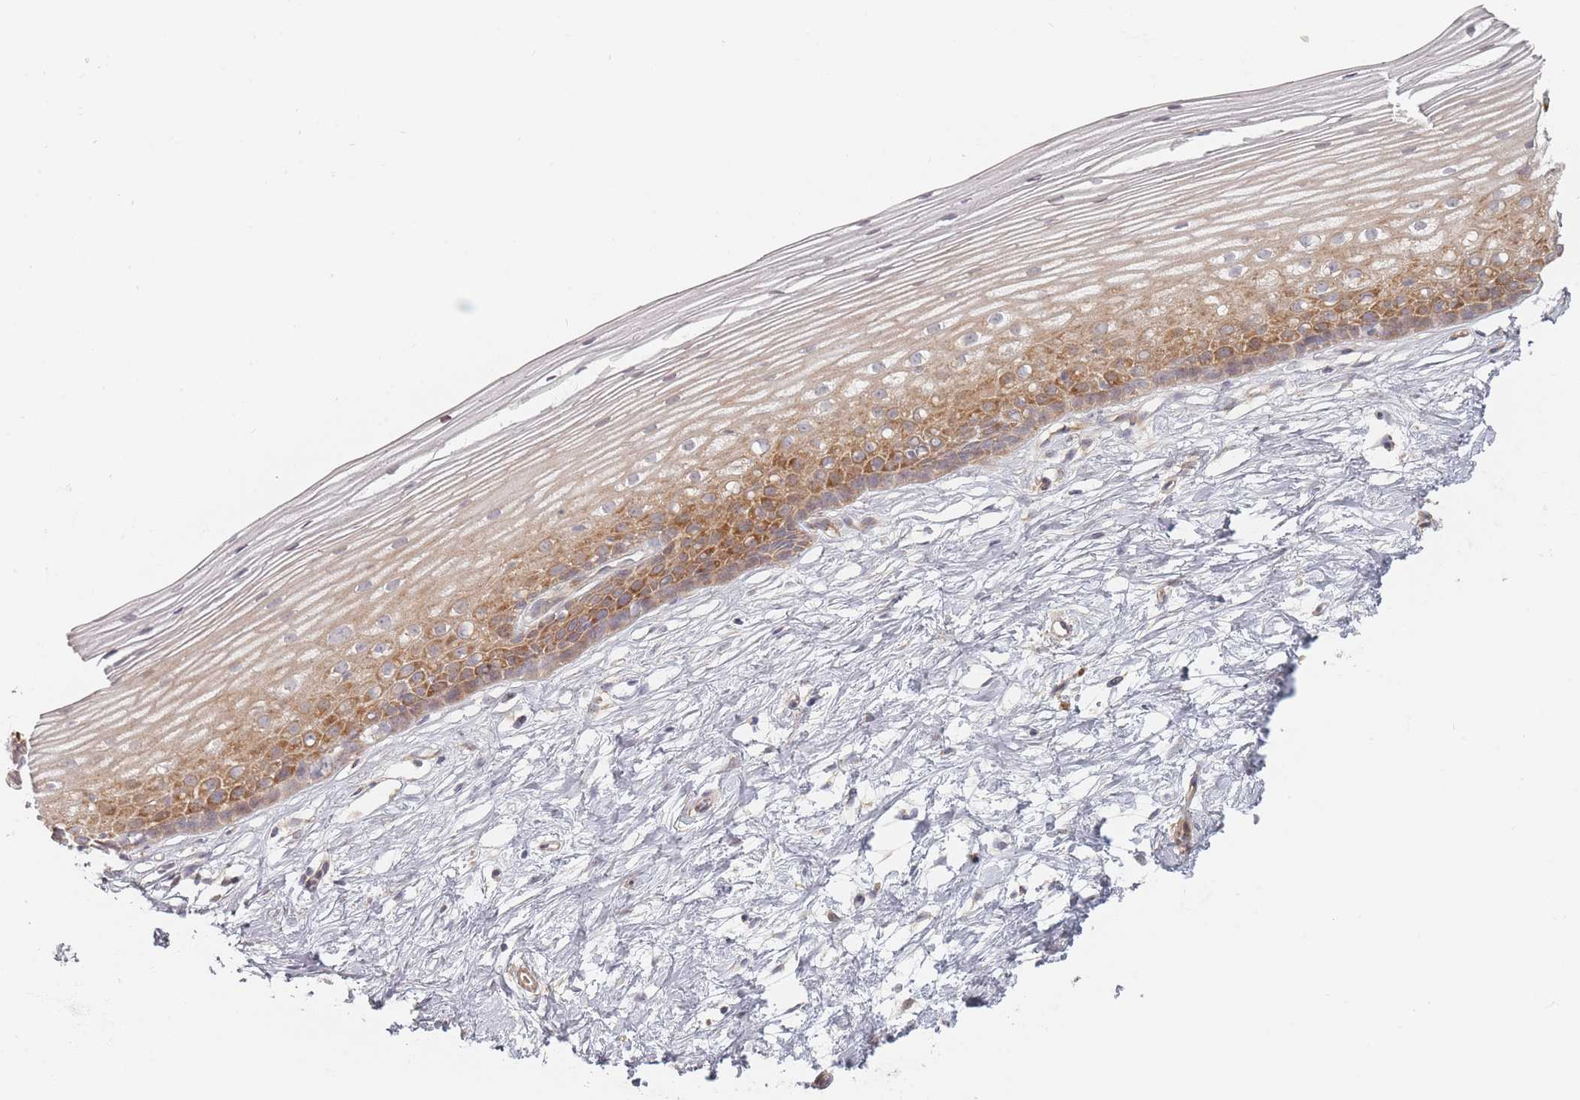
{"staining": {"intensity": "weak", "quantity": "25%-75%", "location": "cytoplasmic/membranous"}, "tissue": "cervix", "cell_type": "Glandular cells", "image_type": "normal", "snomed": [{"axis": "morphology", "description": "Normal tissue, NOS"}, {"axis": "topography", "description": "Cervix"}], "caption": "This is an image of immunohistochemistry (IHC) staining of benign cervix, which shows weak staining in the cytoplasmic/membranous of glandular cells.", "gene": "ZKSCAN7", "patient": {"sex": "female", "age": 40}}